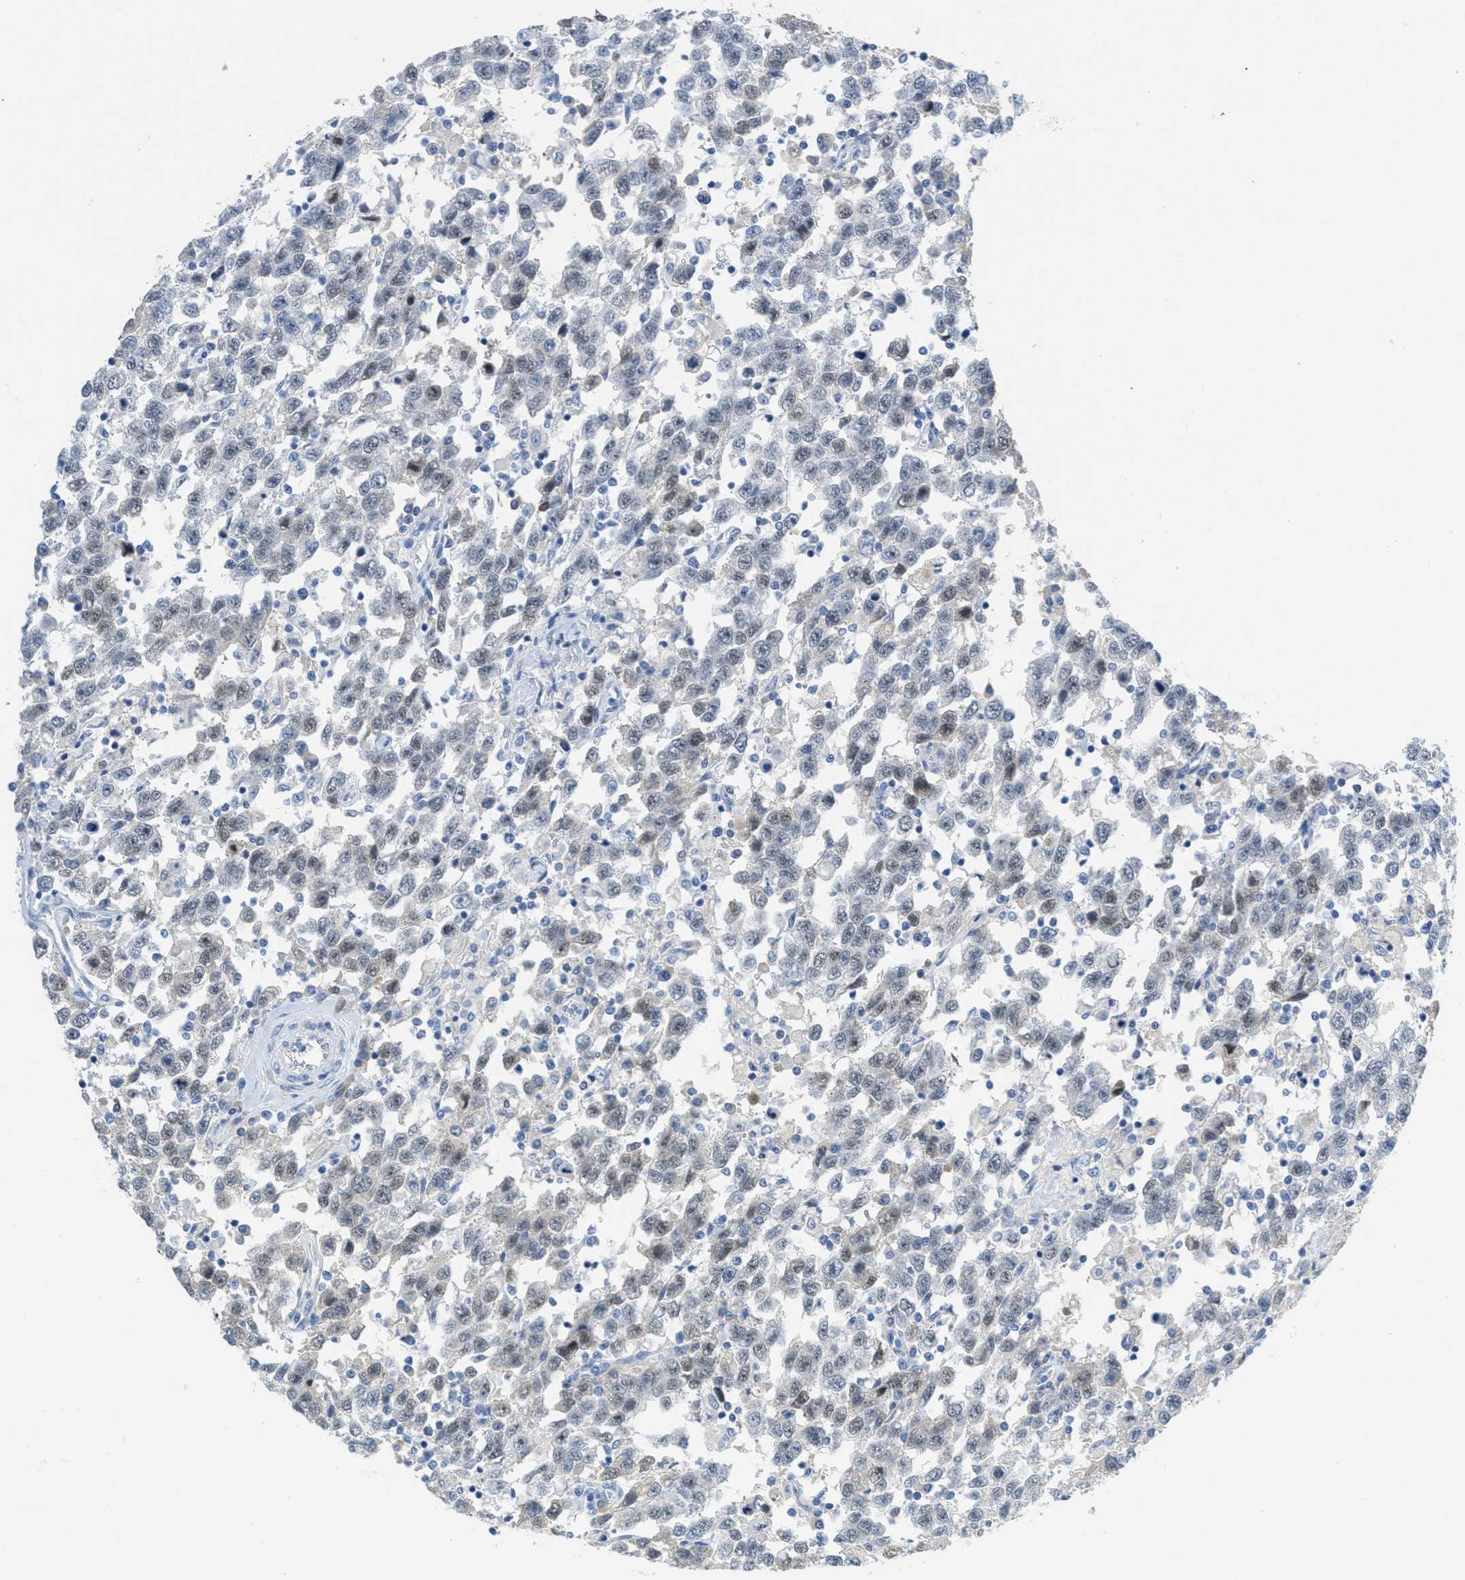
{"staining": {"intensity": "moderate", "quantity": "25%-75%", "location": "nuclear"}, "tissue": "testis cancer", "cell_type": "Tumor cells", "image_type": "cancer", "snomed": [{"axis": "morphology", "description": "Seminoma, NOS"}, {"axis": "topography", "description": "Testis"}], "caption": "The photomicrograph shows a brown stain indicating the presence of a protein in the nuclear of tumor cells in testis cancer (seminoma).", "gene": "HSF2", "patient": {"sex": "male", "age": 41}}